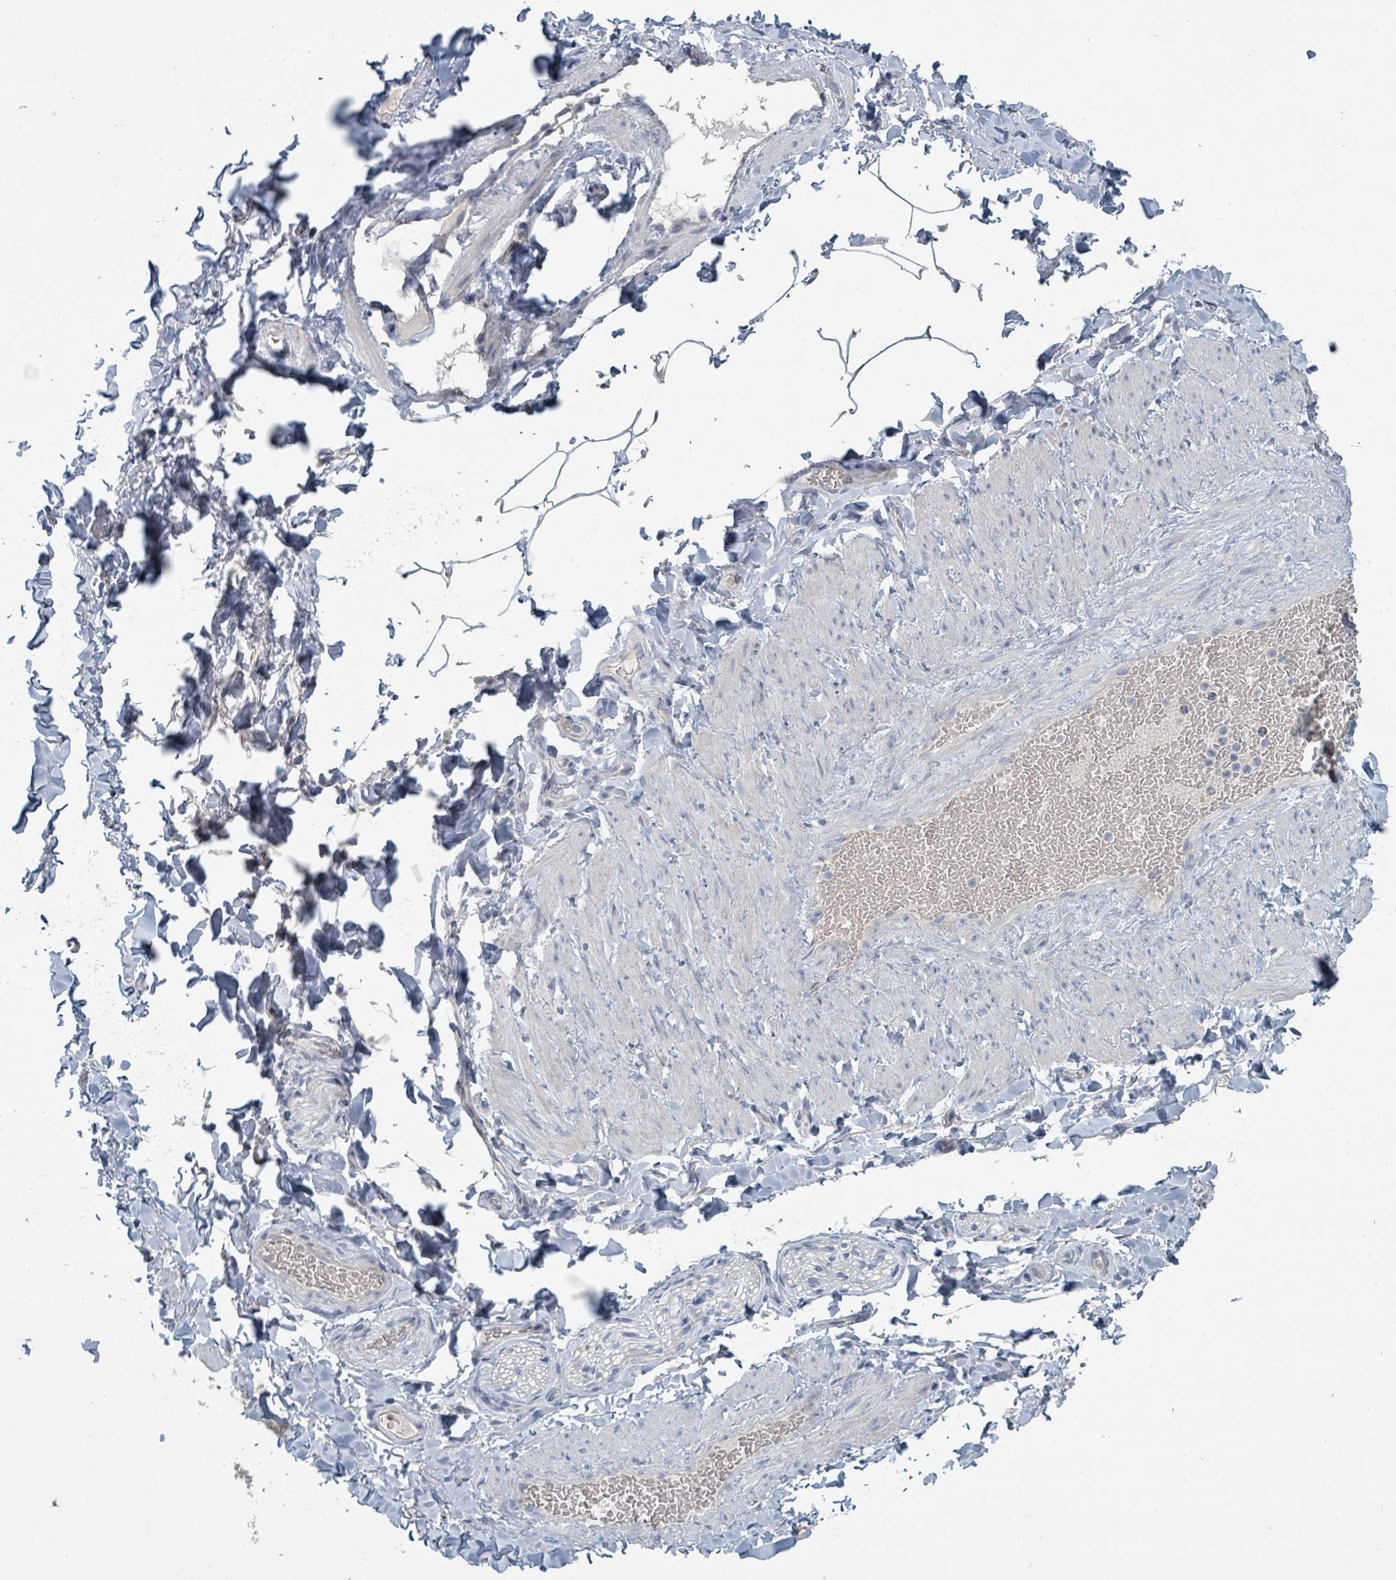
{"staining": {"intensity": "negative", "quantity": "none", "location": "none"}, "tissue": "adipose tissue", "cell_type": "Adipocytes", "image_type": "normal", "snomed": [{"axis": "morphology", "description": "Normal tissue, NOS"}, {"axis": "topography", "description": "Soft tissue"}, {"axis": "topography", "description": "Vascular tissue"}], "caption": "Adipocytes show no significant expression in normal adipose tissue. Brightfield microscopy of immunohistochemistry stained with DAB (3,3'-diaminobenzidine) (brown) and hematoxylin (blue), captured at high magnification.", "gene": "SLC25A45", "patient": {"sex": "male", "age": 54}}